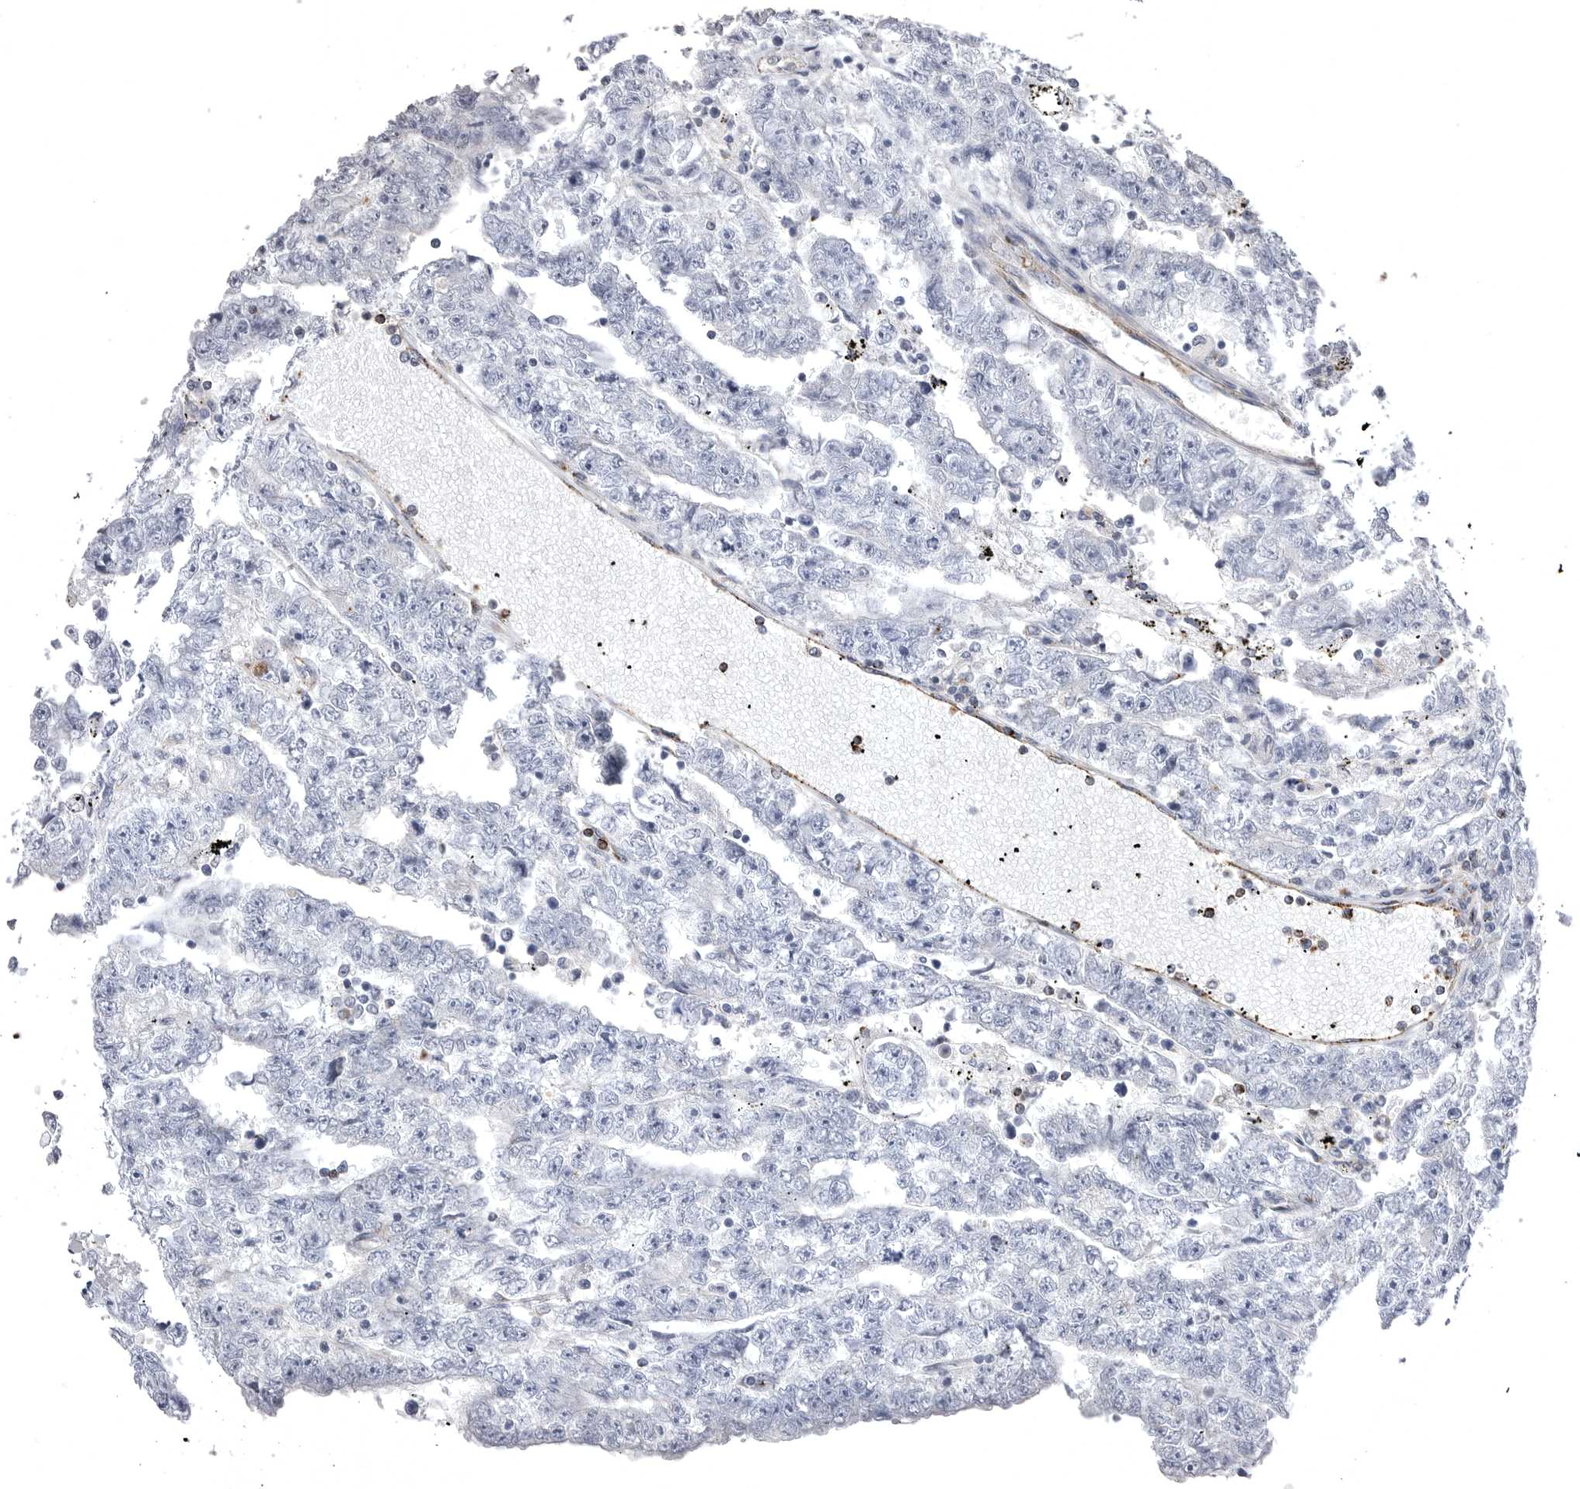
{"staining": {"intensity": "negative", "quantity": "none", "location": "none"}, "tissue": "testis cancer", "cell_type": "Tumor cells", "image_type": "cancer", "snomed": [{"axis": "morphology", "description": "Carcinoma, Embryonal, NOS"}, {"axis": "topography", "description": "Testis"}], "caption": "IHC photomicrograph of testis cancer stained for a protein (brown), which demonstrates no positivity in tumor cells.", "gene": "PSPN", "patient": {"sex": "male", "age": 25}}